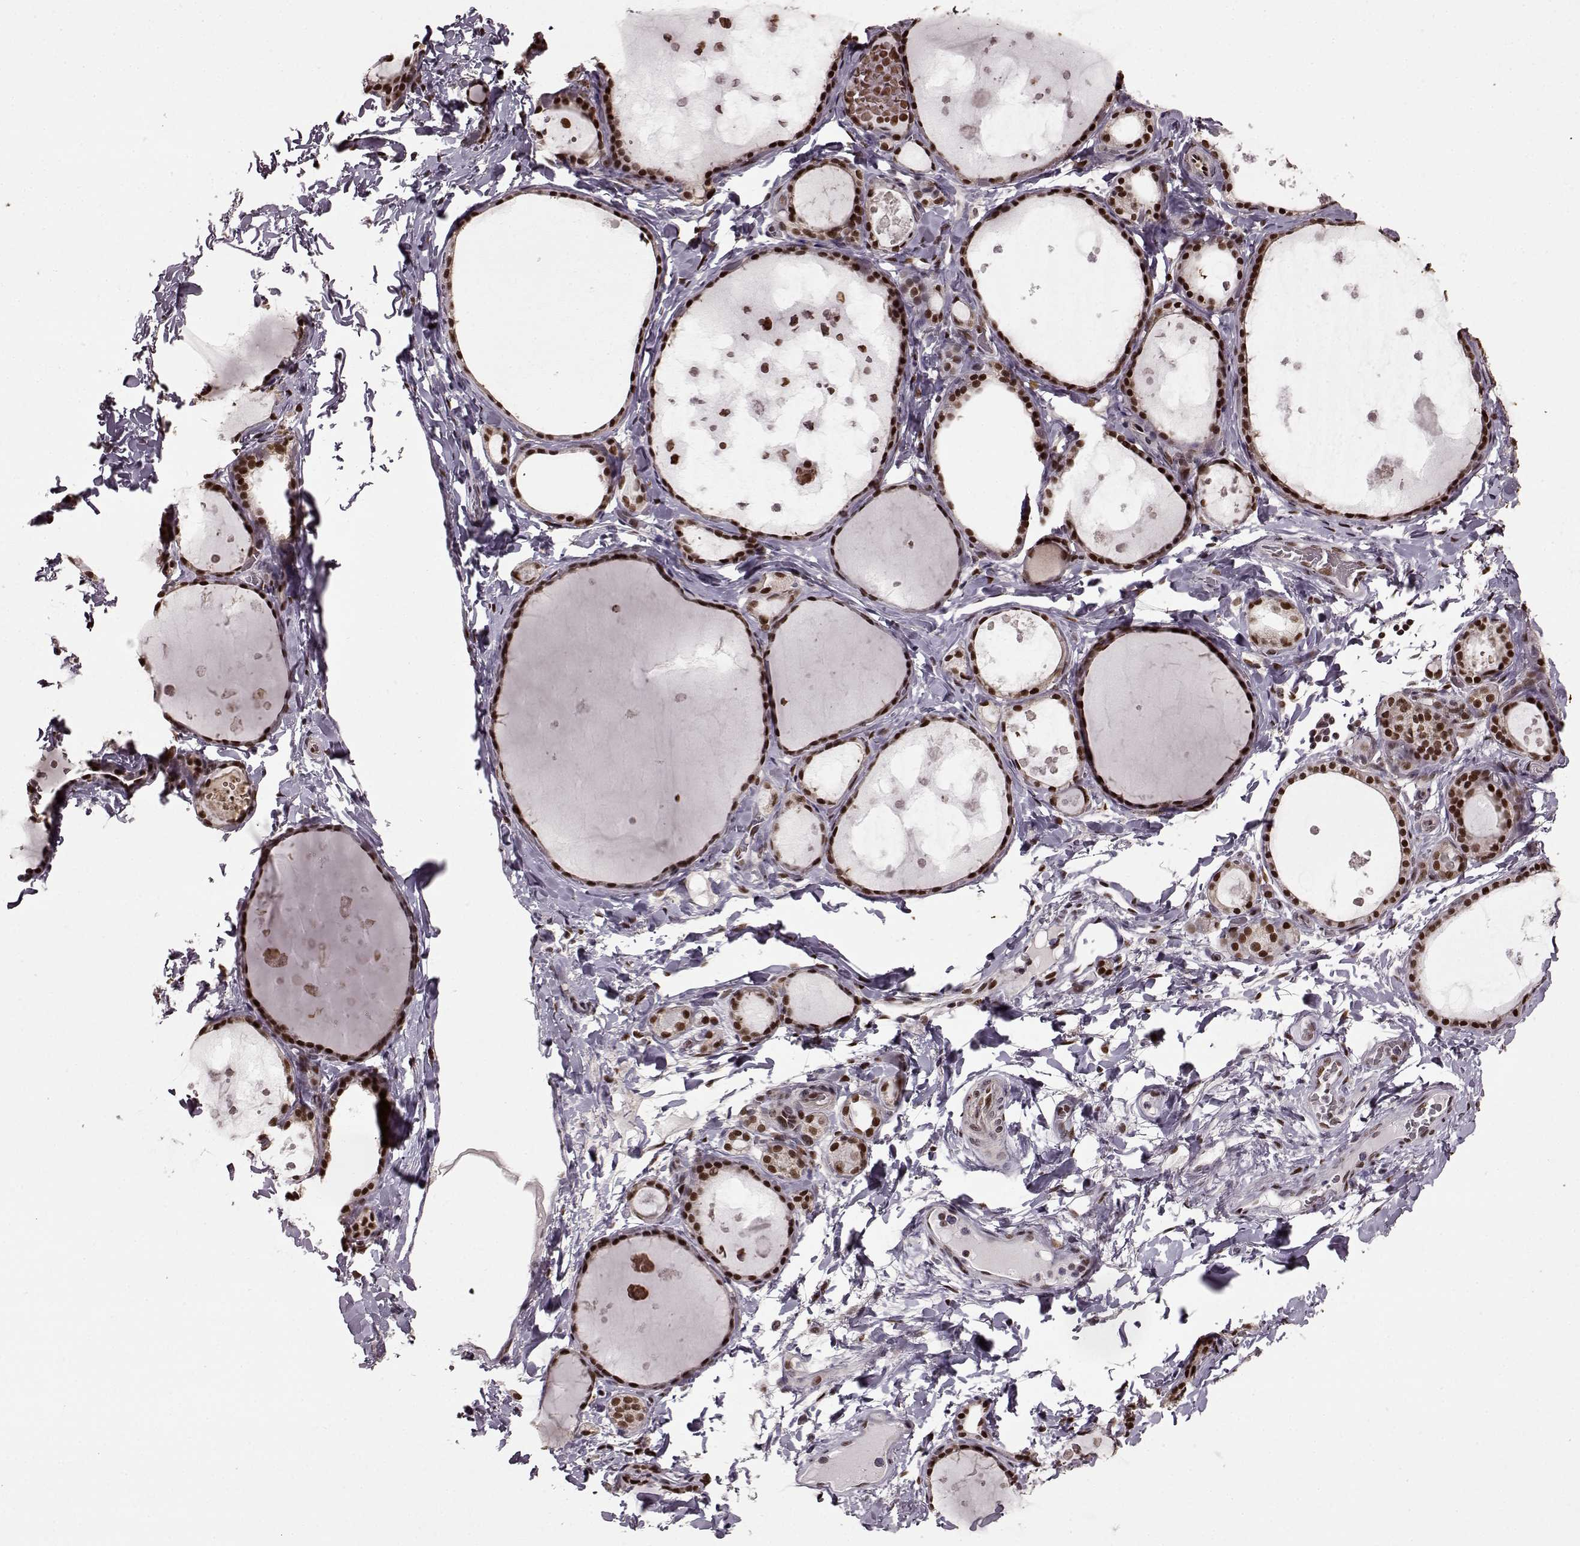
{"staining": {"intensity": "strong", "quantity": ">75%", "location": "nuclear"}, "tissue": "thyroid gland", "cell_type": "Glandular cells", "image_type": "normal", "snomed": [{"axis": "morphology", "description": "Normal tissue, NOS"}, {"axis": "topography", "description": "Thyroid gland"}], "caption": "About >75% of glandular cells in unremarkable human thyroid gland display strong nuclear protein expression as visualized by brown immunohistochemical staining.", "gene": "FTO", "patient": {"sex": "female", "age": 56}}